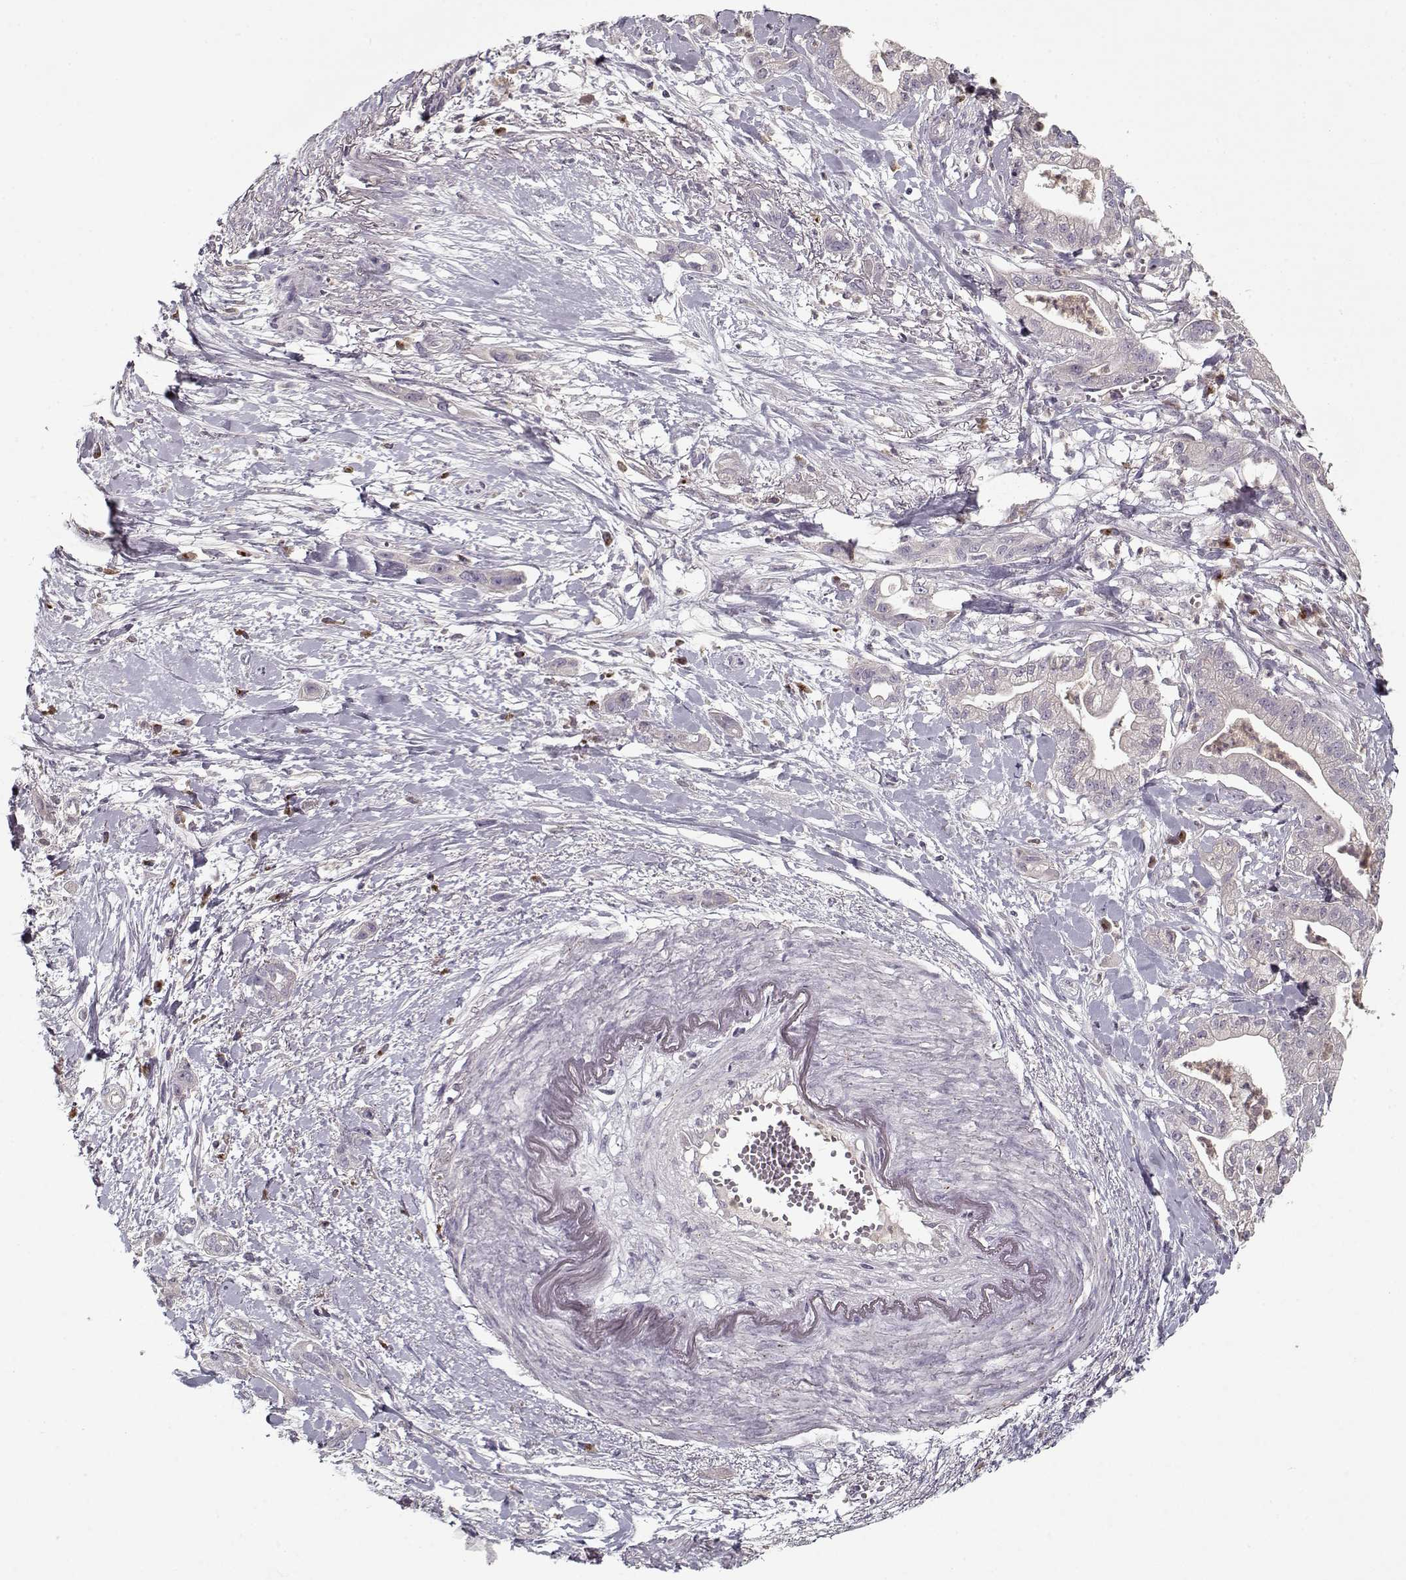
{"staining": {"intensity": "negative", "quantity": "none", "location": "none"}, "tissue": "pancreatic cancer", "cell_type": "Tumor cells", "image_type": "cancer", "snomed": [{"axis": "morphology", "description": "Normal tissue, NOS"}, {"axis": "morphology", "description": "Adenocarcinoma, NOS"}, {"axis": "topography", "description": "Lymph node"}, {"axis": "topography", "description": "Pancreas"}], "caption": "IHC of human pancreatic adenocarcinoma demonstrates no staining in tumor cells.", "gene": "UNC13D", "patient": {"sex": "female", "age": 58}}